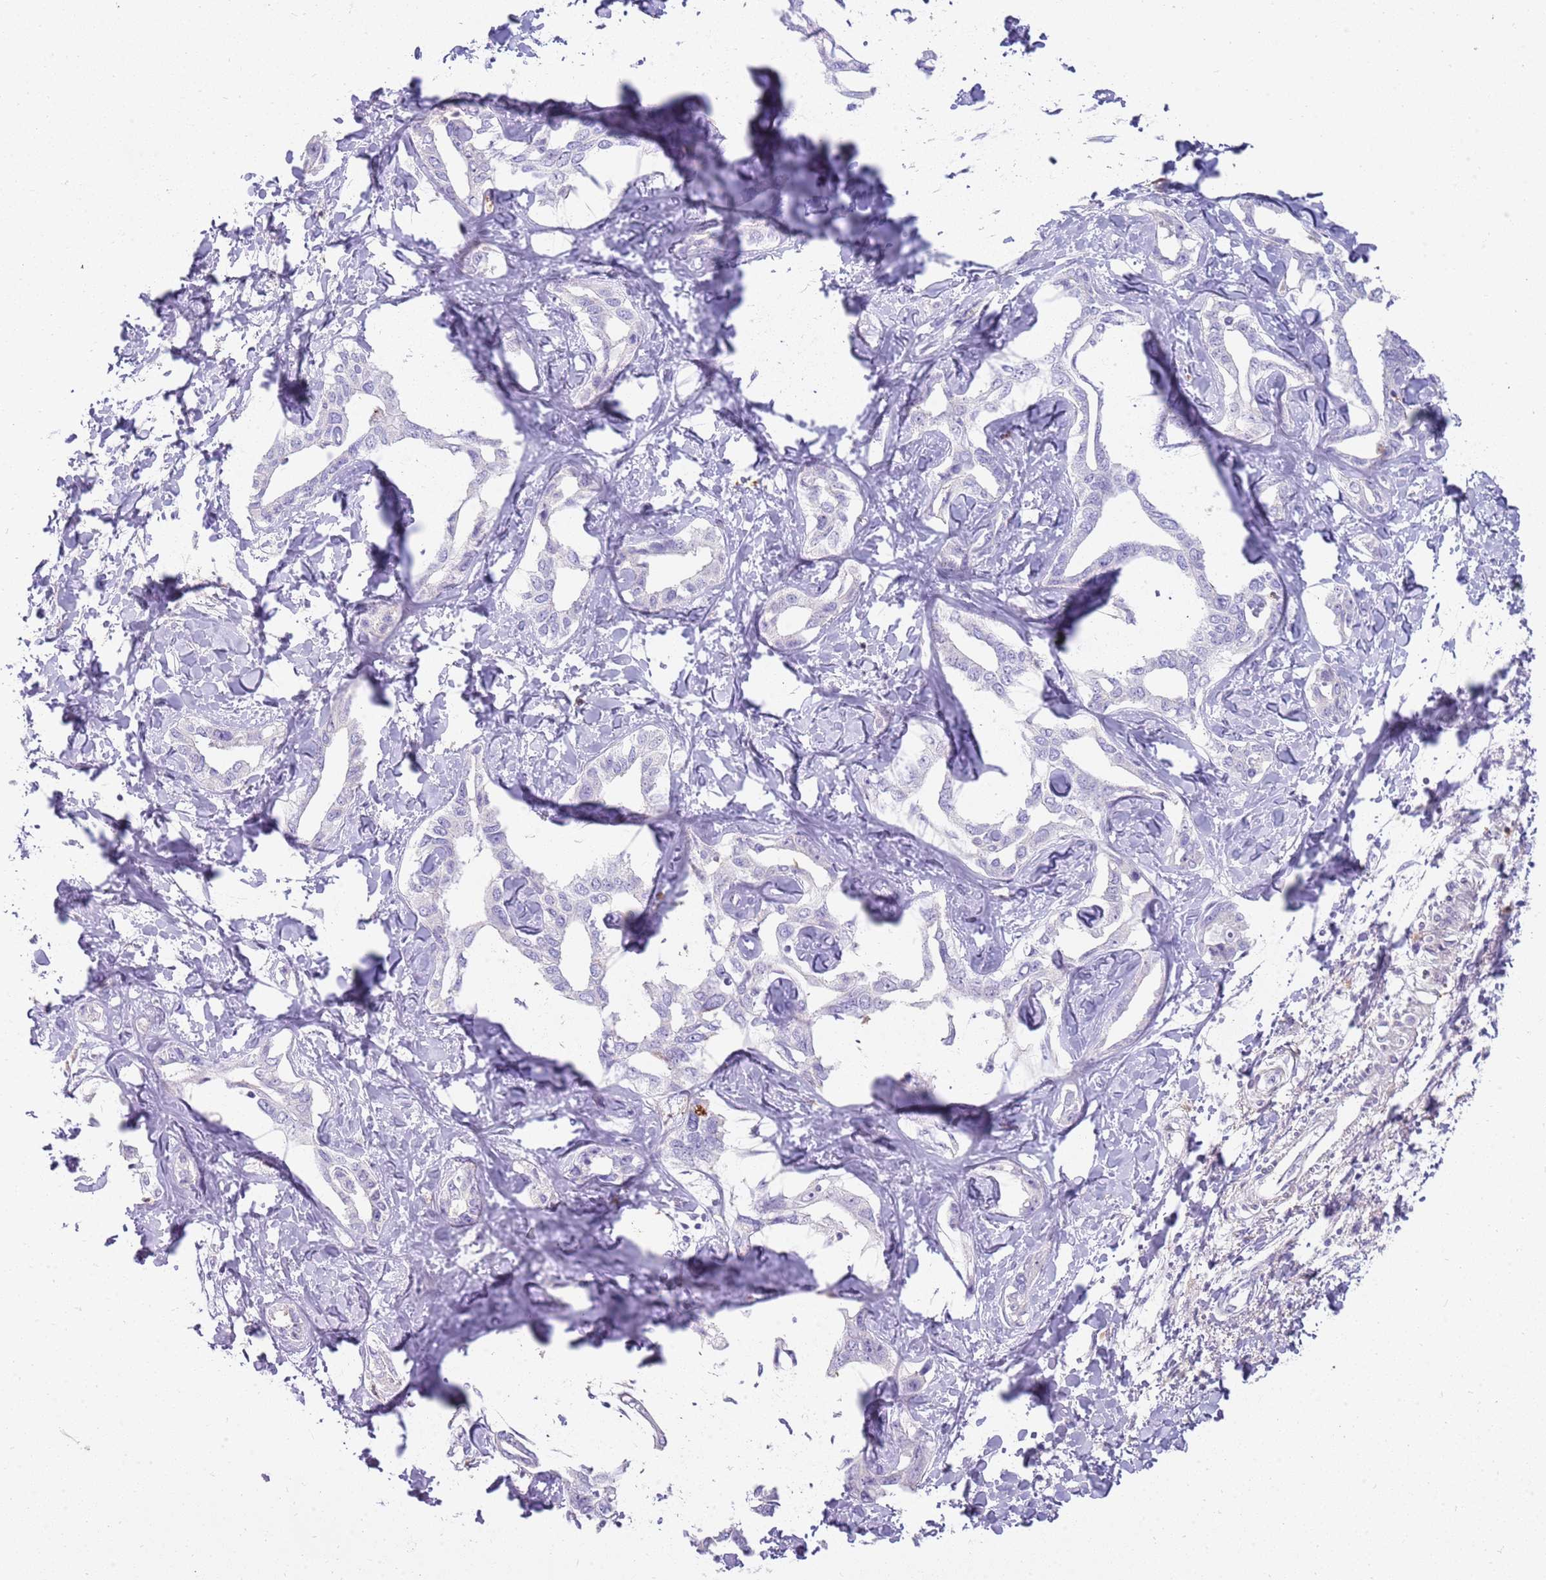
{"staining": {"intensity": "negative", "quantity": "none", "location": "none"}, "tissue": "liver cancer", "cell_type": "Tumor cells", "image_type": "cancer", "snomed": [{"axis": "morphology", "description": "Cholangiocarcinoma"}, {"axis": "topography", "description": "Liver"}], "caption": "IHC image of neoplastic tissue: human liver cholangiocarcinoma stained with DAB displays no significant protein staining in tumor cells.", "gene": "DIPK1C", "patient": {"sex": "male", "age": 59}}